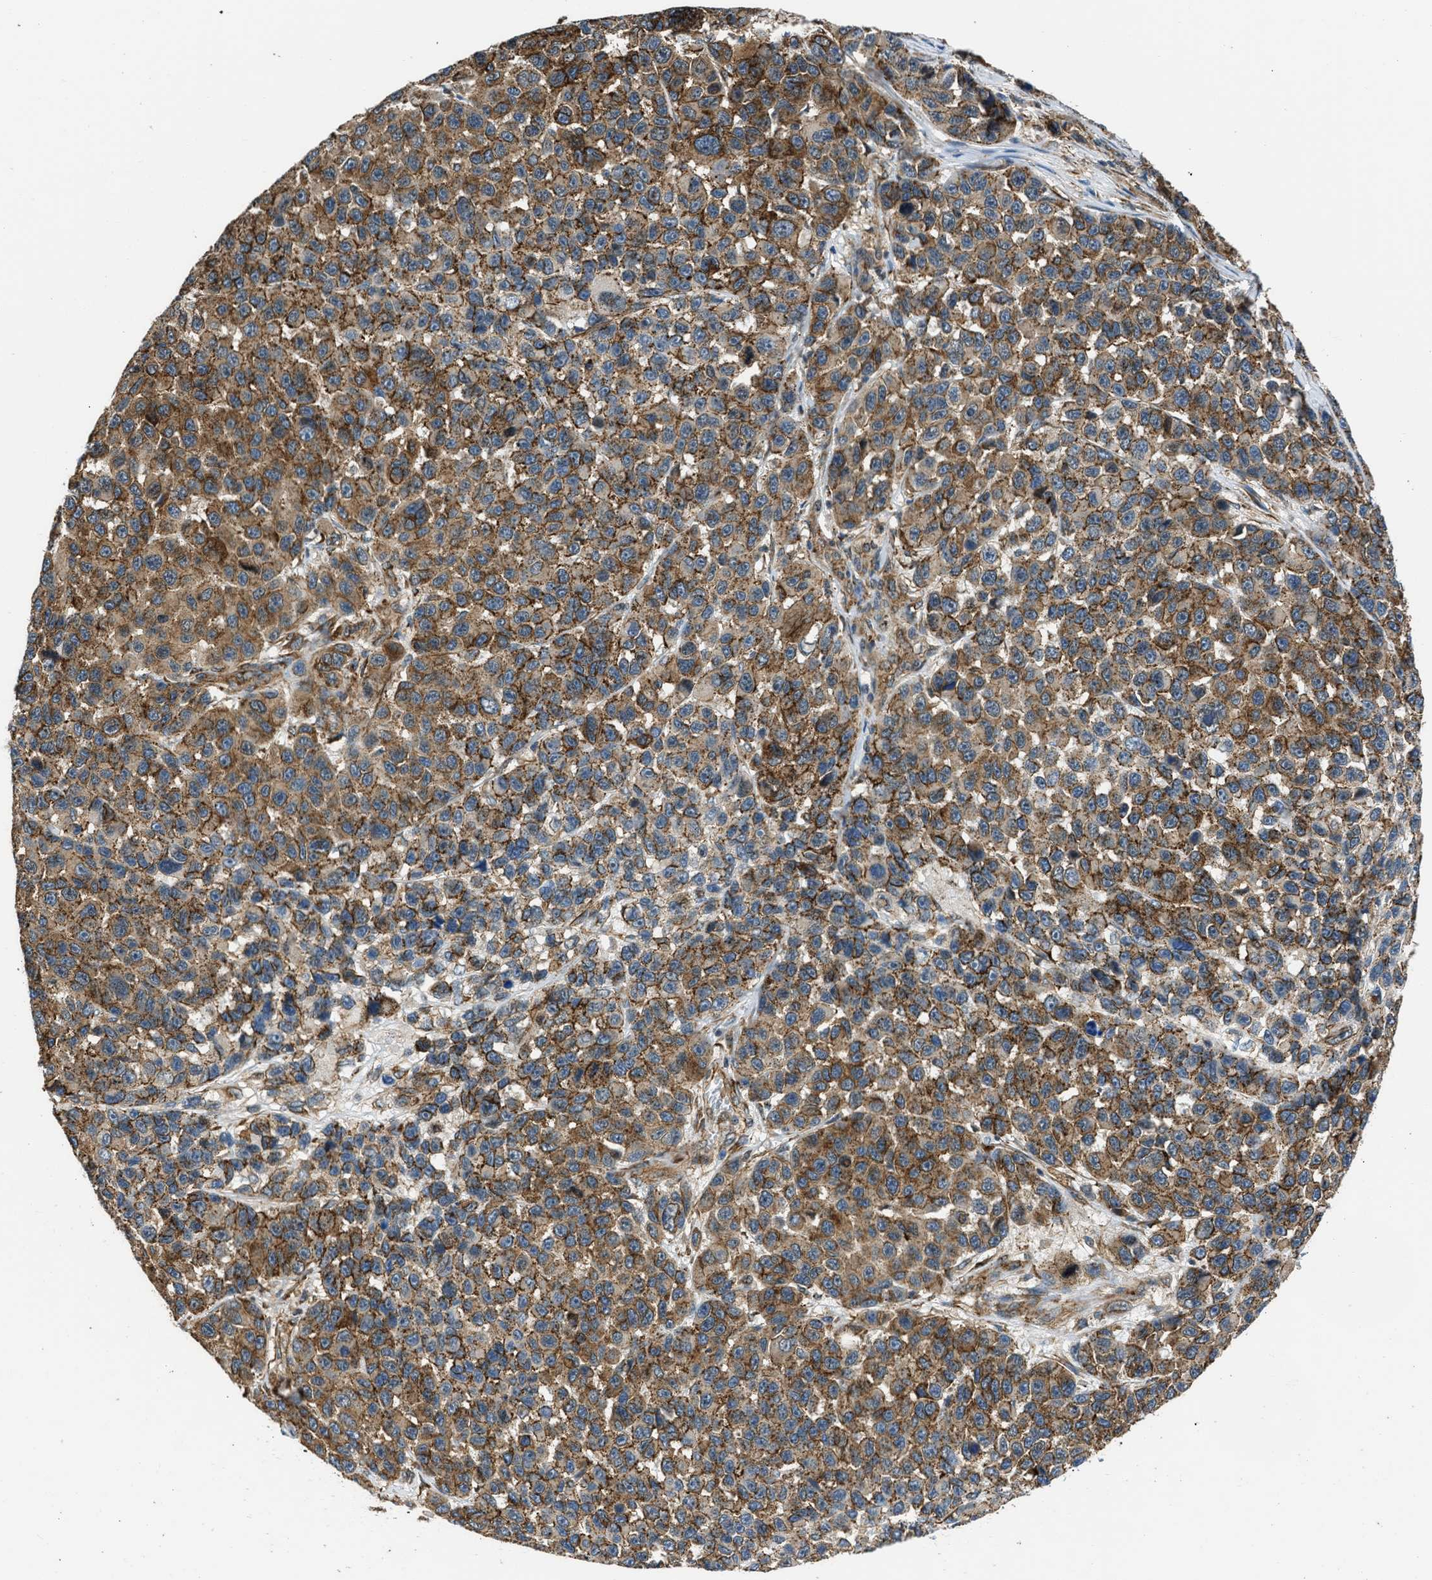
{"staining": {"intensity": "moderate", "quantity": ">75%", "location": "cytoplasmic/membranous"}, "tissue": "melanoma", "cell_type": "Tumor cells", "image_type": "cancer", "snomed": [{"axis": "morphology", "description": "Malignant melanoma, NOS"}, {"axis": "topography", "description": "Skin"}], "caption": "The immunohistochemical stain shows moderate cytoplasmic/membranous staining in tumor cells of melanoma tissue.", "gene": "SEPTIN2", "patient": {"sex": "male", "age": 53}}